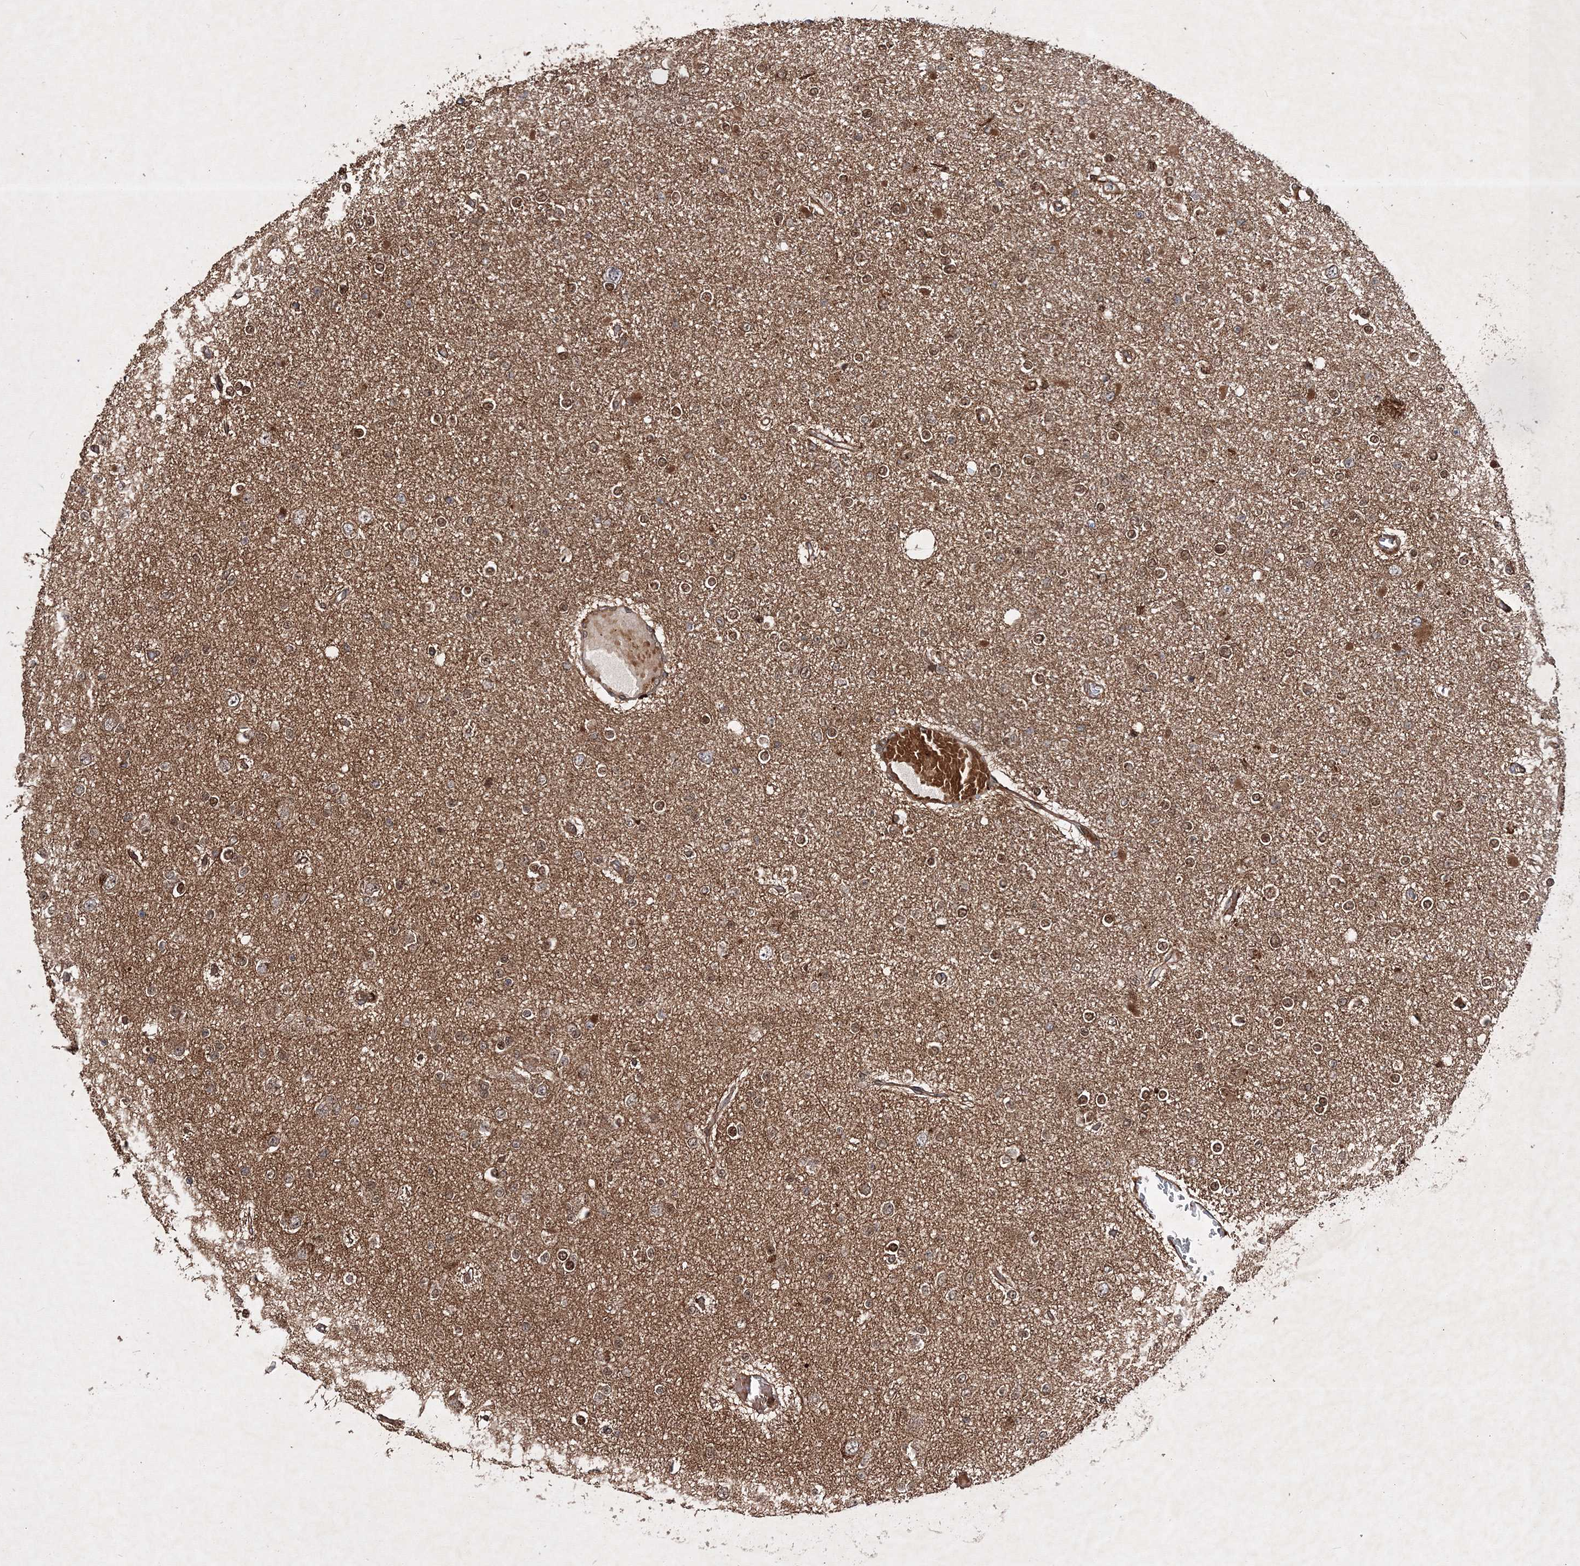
{"staining": {"intensity": "moderate", "quantity": "25%-75%", "location": "cytoplasmic/membranous,nuclear"}, "tissue": "glioma", "cell_type": "Tumor cells", "image_type": "cancer", "snomed": [{"axis": "morphology", "description": "Glioma, malignant, Low grade"}, {"axis": "topography", "description": "Brain"}], "caption": "Malignant glioma (low-grade) stained for a protein (brown) shows moderate cytoplasmic/membranous and nuclear positive expression in approximately 25%-75% of tumor cells.", "gene": "DNAJC13", "patient": {"sex": "female", "age": 22}}